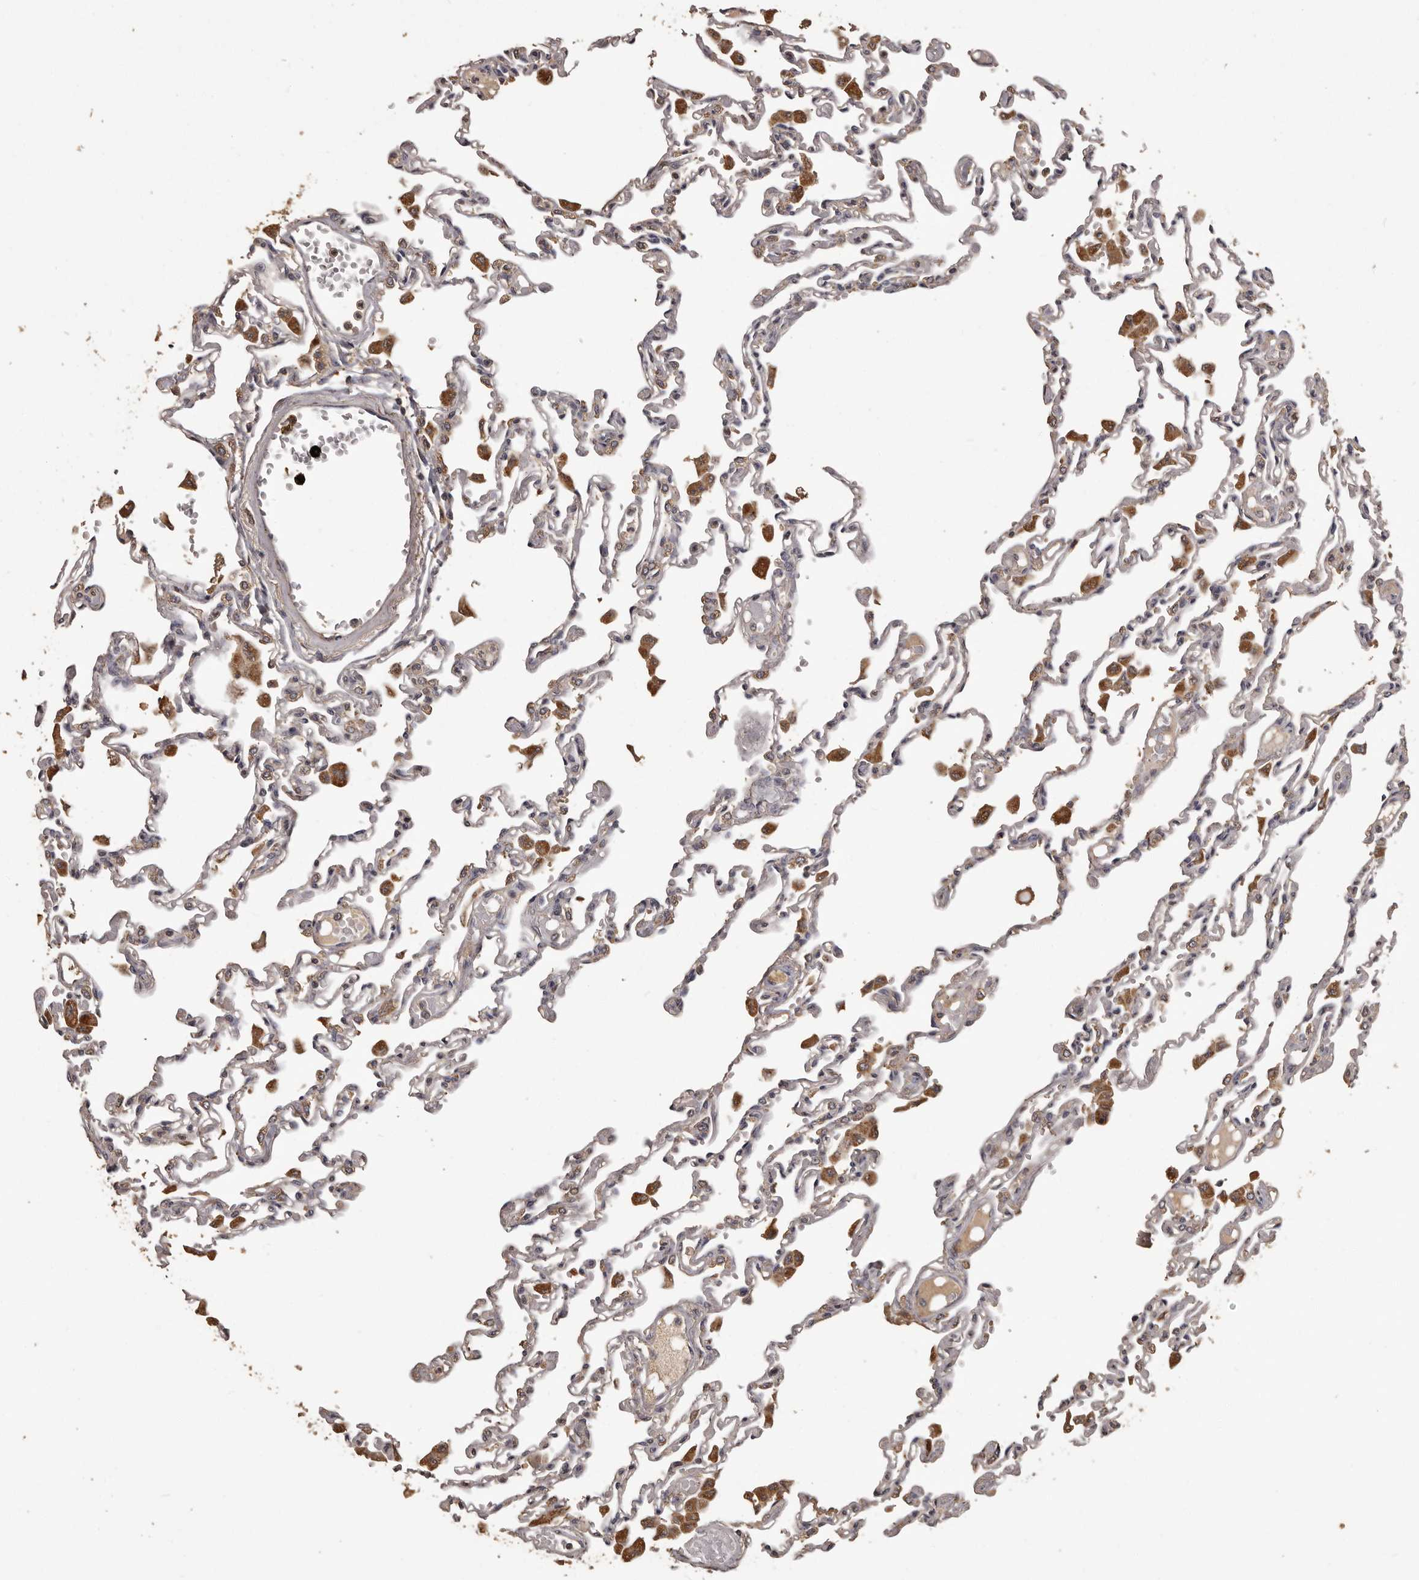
{"staining": {"intensity": "negative", "quantity": "none", "location": "none"}, "tissue": "lung", "cell_type": "Alveolar cells", "image_type": "normal", "snomed": [{"axis": "morphology", "description": "Normal tissue, NOS"}, {"axis": "topography", "description": "Bronchus"}, {"axis": "topography", "description": "Lung"}], "caption": "IHC of normal lung reveals no expression in alveolar cells.", "gene": "MGAT5", "patient": {"sex": "female", "age": 49}}